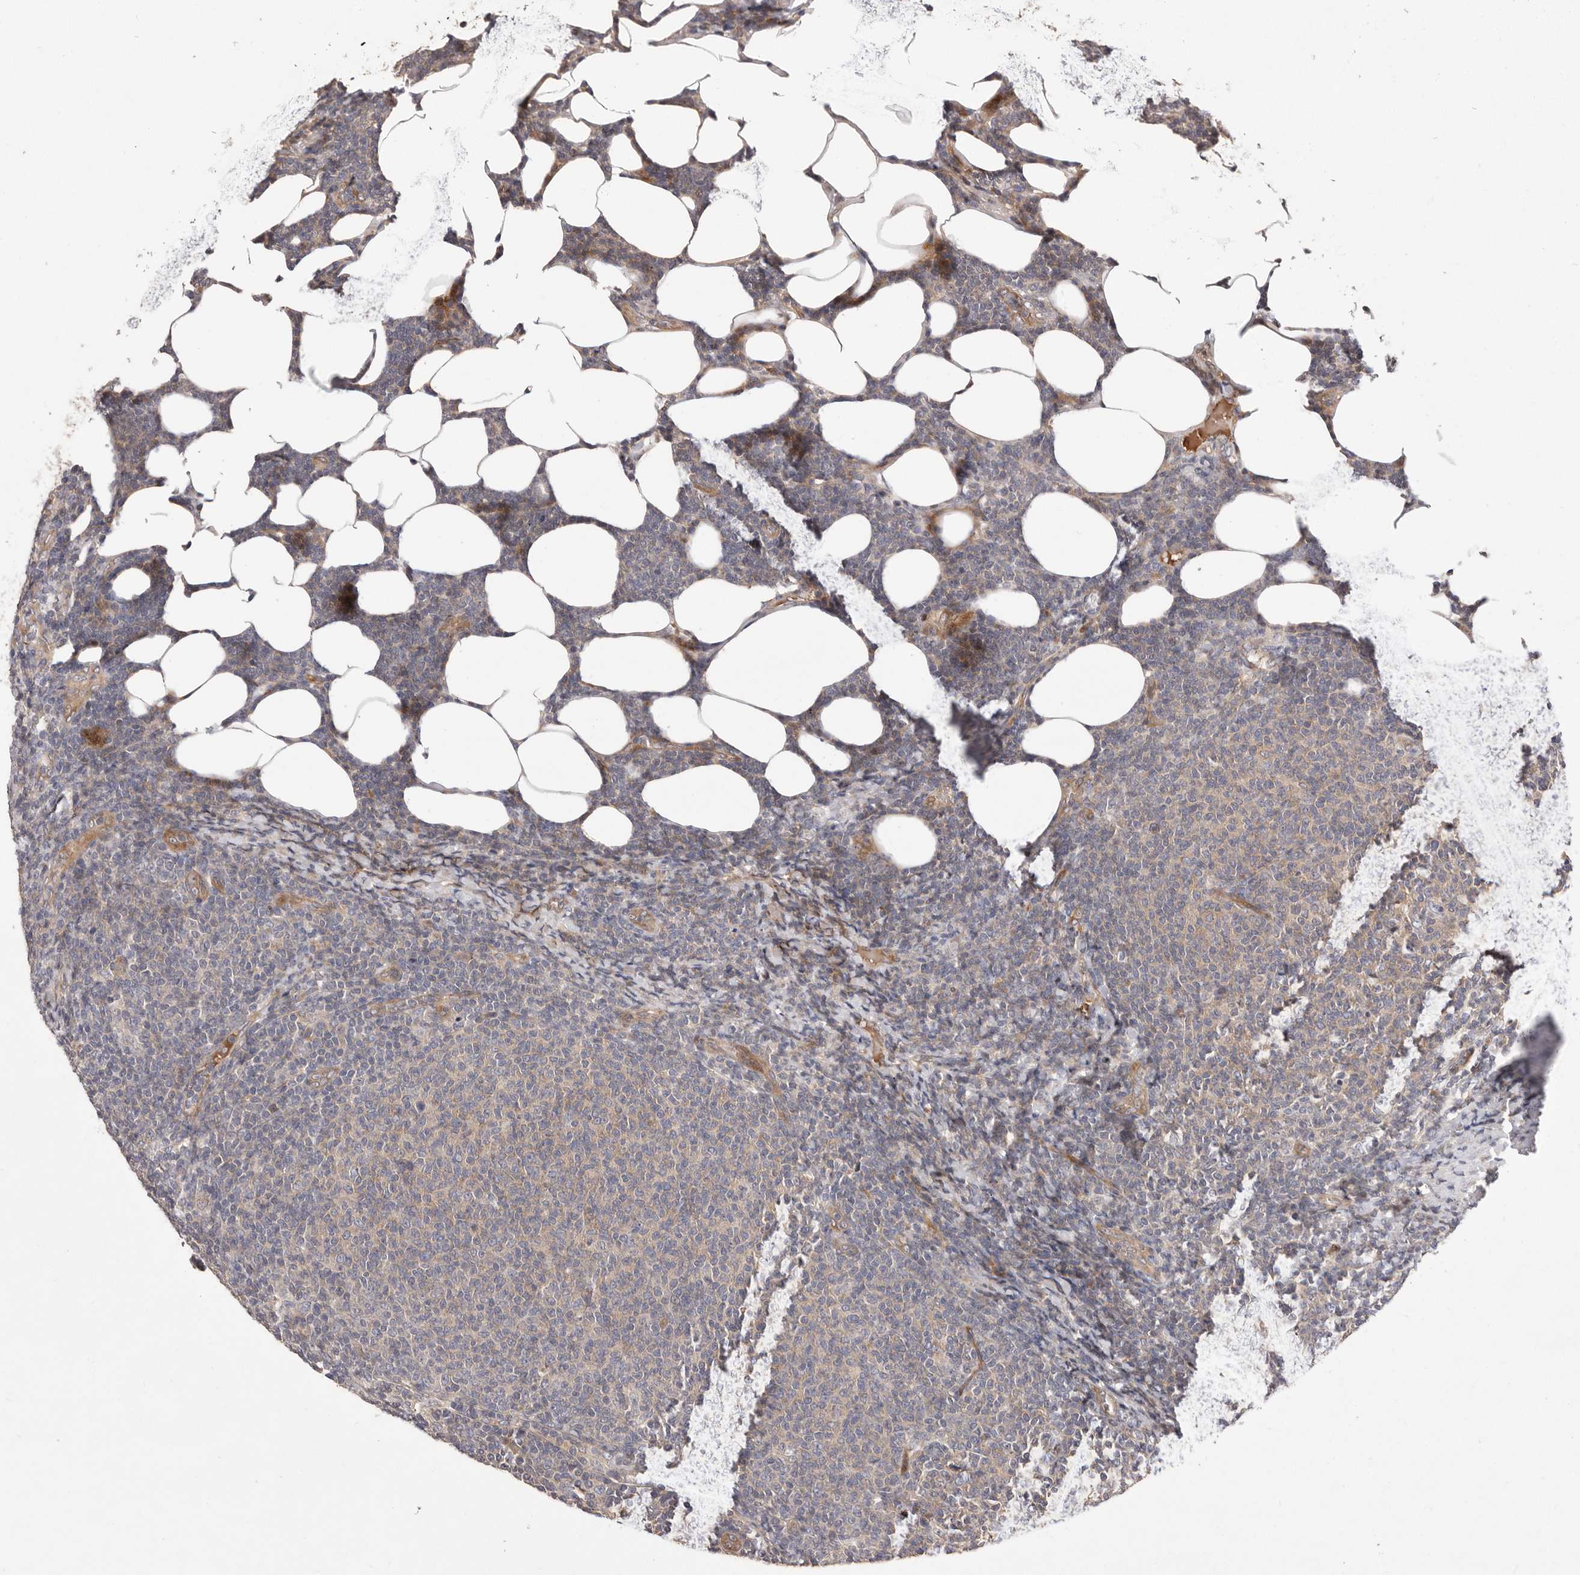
{"staining": {"intensity": "negative", "quantity": "none", "location": "none"}, "tissue": "lymphoma", "cell_type": "Tumor cells", "image_type": "cancer", "snomed": [{"axis": "morphology", "description": "Malignant lymphoma, non-Hodgkin's type, Low grade"}, {"axis": "topography", "description": "Lymph node"}], "caption": "IHC image of neoplastic tissue: lymphoma stained with DAB reveals no significant protein staining in tumor cells.", "gene": "DOP1A", "patient": {"sex": "male", "age": 66}}